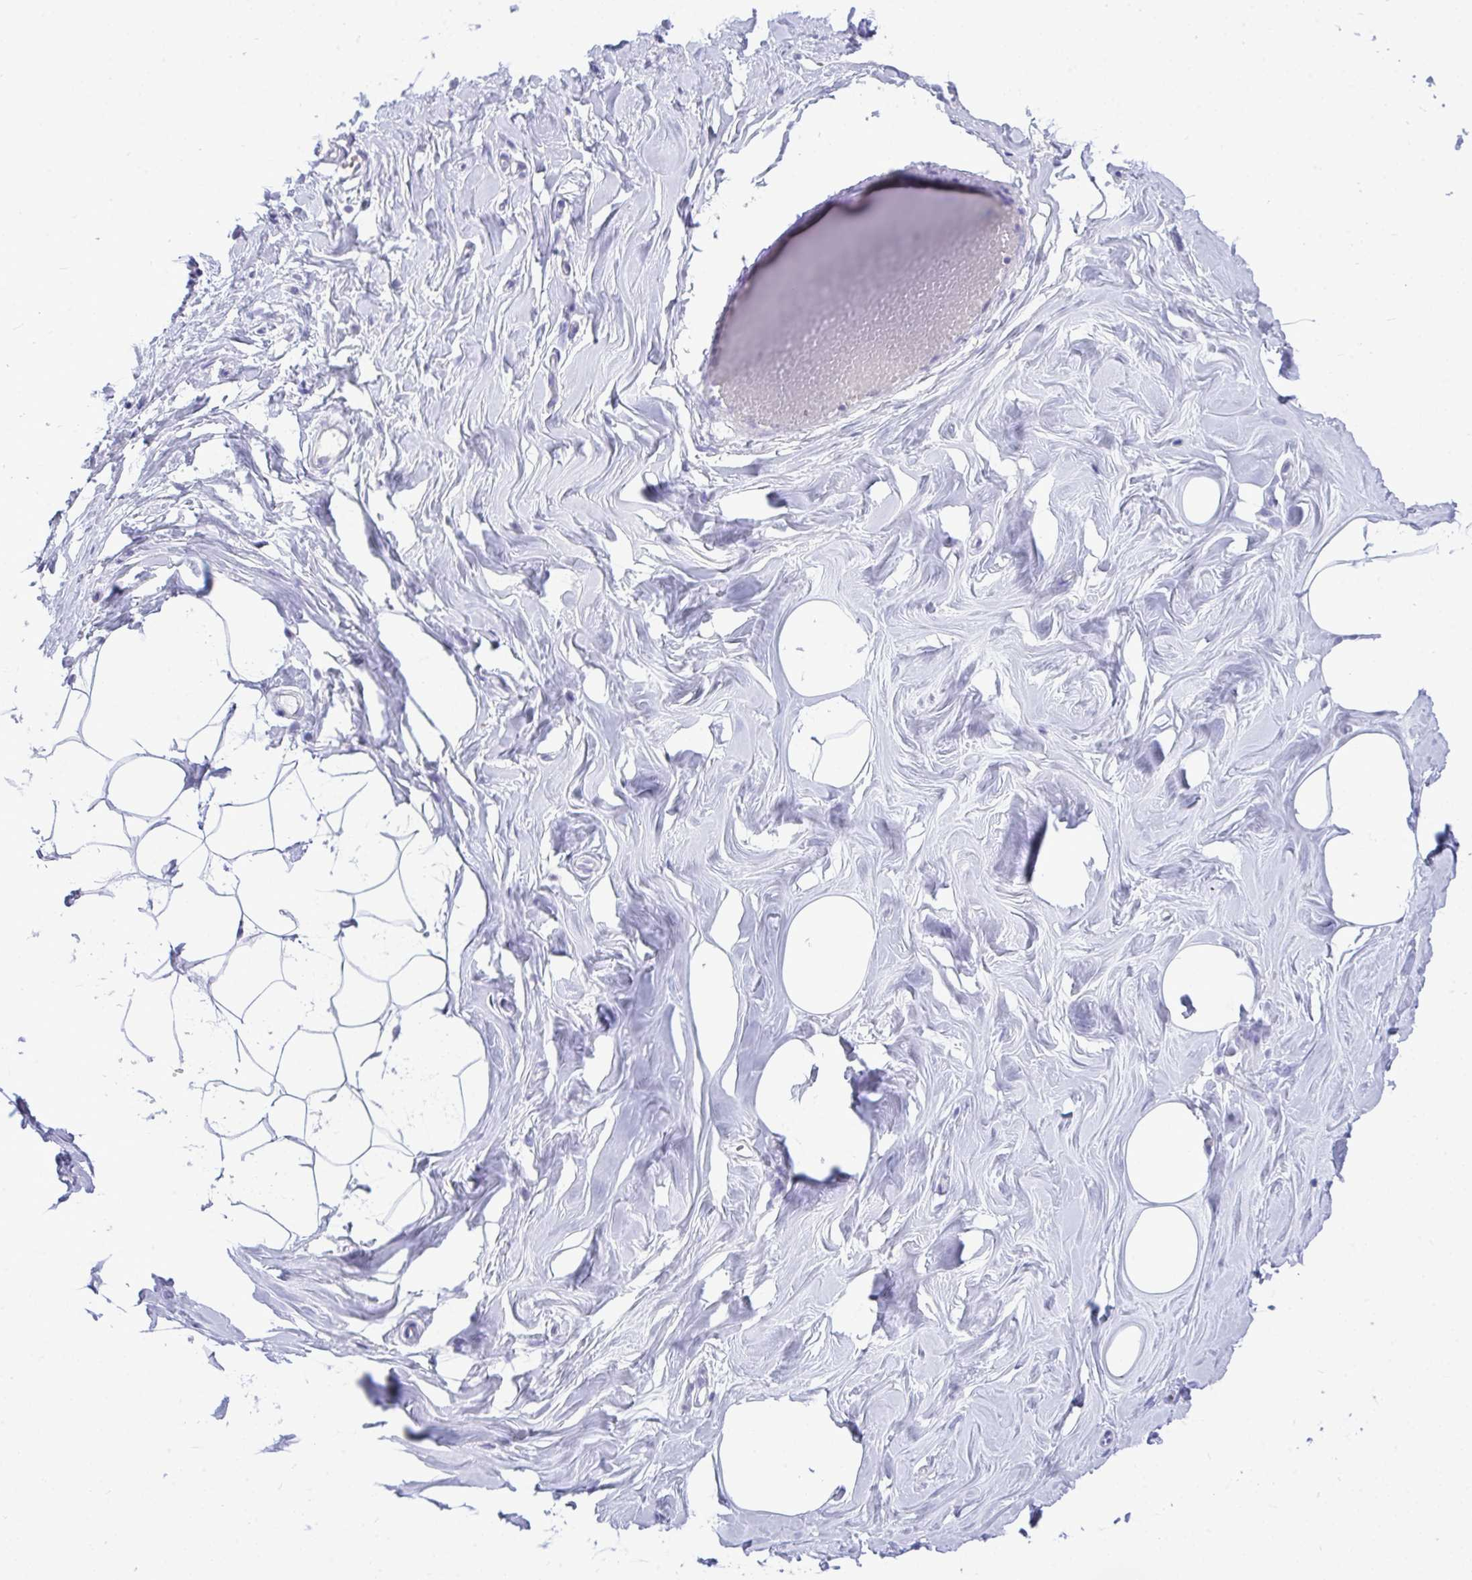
{"staining": {"intensity": "negative", "quantity": "none", "location": "none"}, "tissue": "breast", "cell_type": "Adipocytes", "image_type": "normal", "snomed": [{"axis": "morphology", "description": "Normal tissue, NOS"}, {"axis": "topography", "description": "Breast"}], "caption": "Immunohistochemistry micrograph of benign breast stained for a protein (brown), which reveals no staining in adipocytes. (Brightfield microscopy of DAB immunohistochemistry at high magnification).", "gene": "PRM2", "patient": {"sex": "female", "age": 27}}